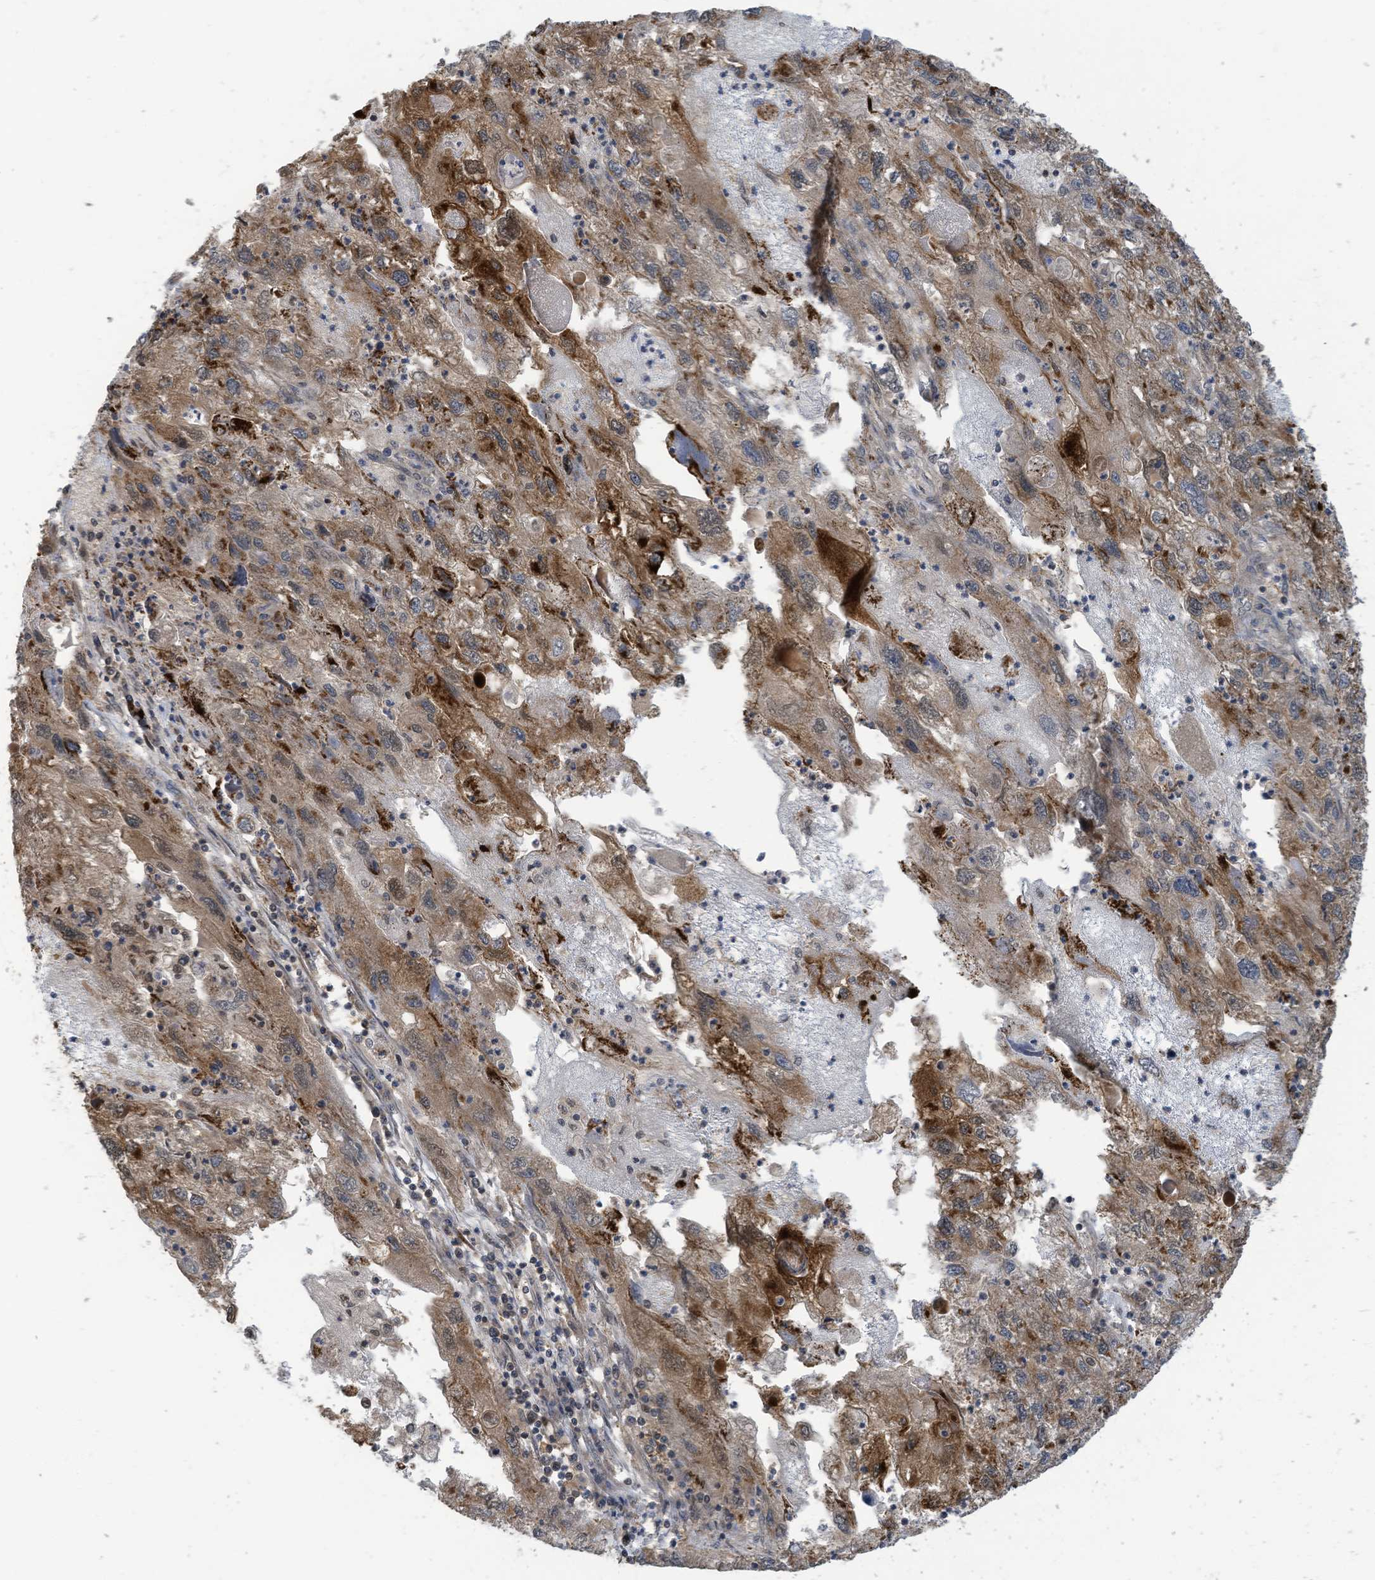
{"staining": {"intensity": "moderate", "quantity": ">75%", "location": "cytoplasmic/membranous"}, "tissue": "endometrial cancer", "cell_type": "Tumor cells", "image_type": "cancer", "snomed": [{"axis": "morphology", "description": "Adenocarcinoma, NOS"}, {"axis": "topography", "description": "Endometrium"}], "caption": "Immunohistochemical staining of human adenocarcinoma (endometrial) shows medium levels of moderate cytoplasmic/membranous expression in approximately >75% of tumor cells.", "gene": "COX10", "patient": {"sex": "female", "age": 49}}